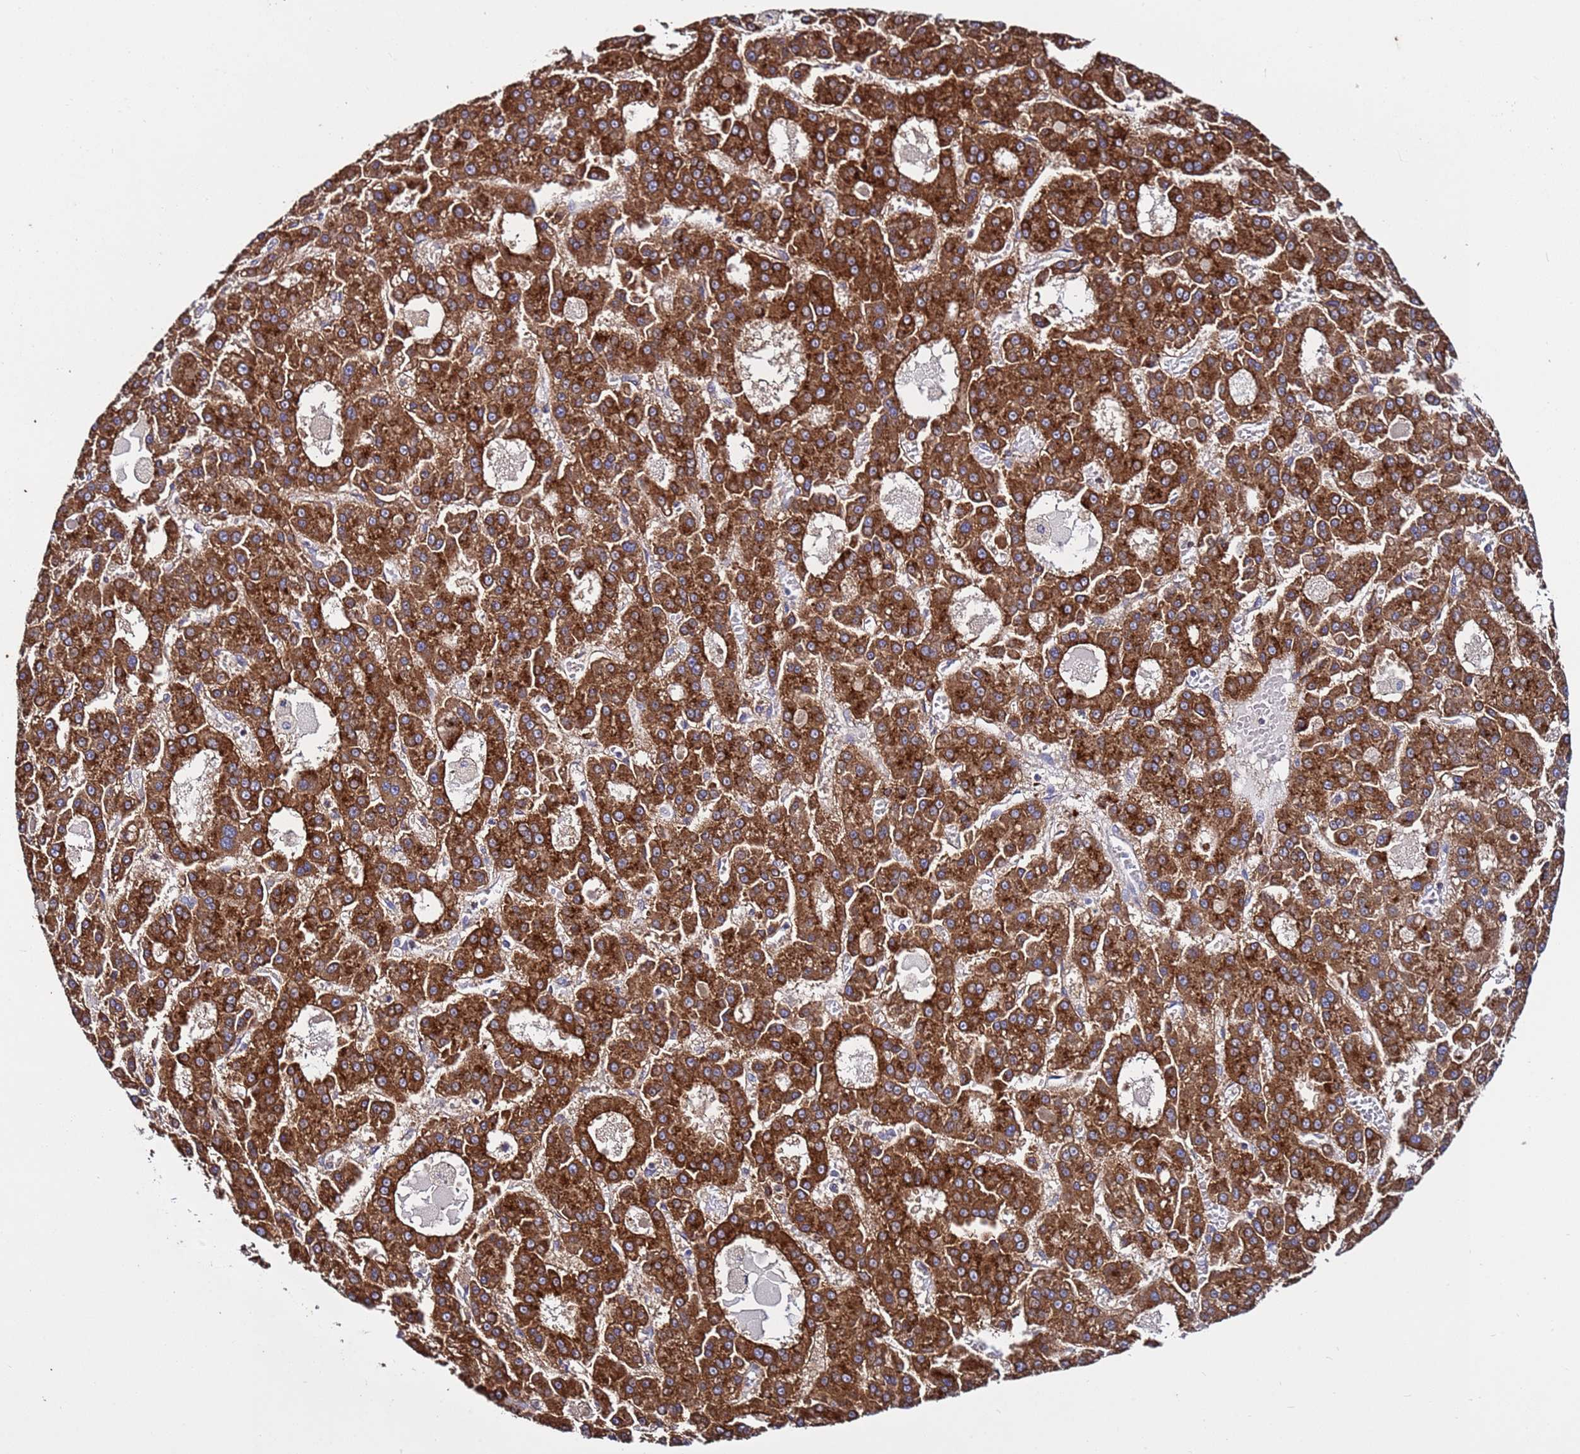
{"staining": {"intensity": "strong", "quantity": ">75%", "location": "cytoplasmic/membranous"}, "tissue": "liver cancer", "cell_type": "Tumor cells", "image_type": "cancer", "snomed": [{"axis": "morphology", "description": "Carcinoma, Hepatocellular, NOS"}, {"axis": "topography", "description": "Liver"}], "caption": "Brown immunohistochemical staining in human liver cancer demonstrates strong cytoplasmic/membranous positivity in about >75% of tumor cells.", "gene": "TMEM176B", "patient": {"sex": "male", "age": 70}}